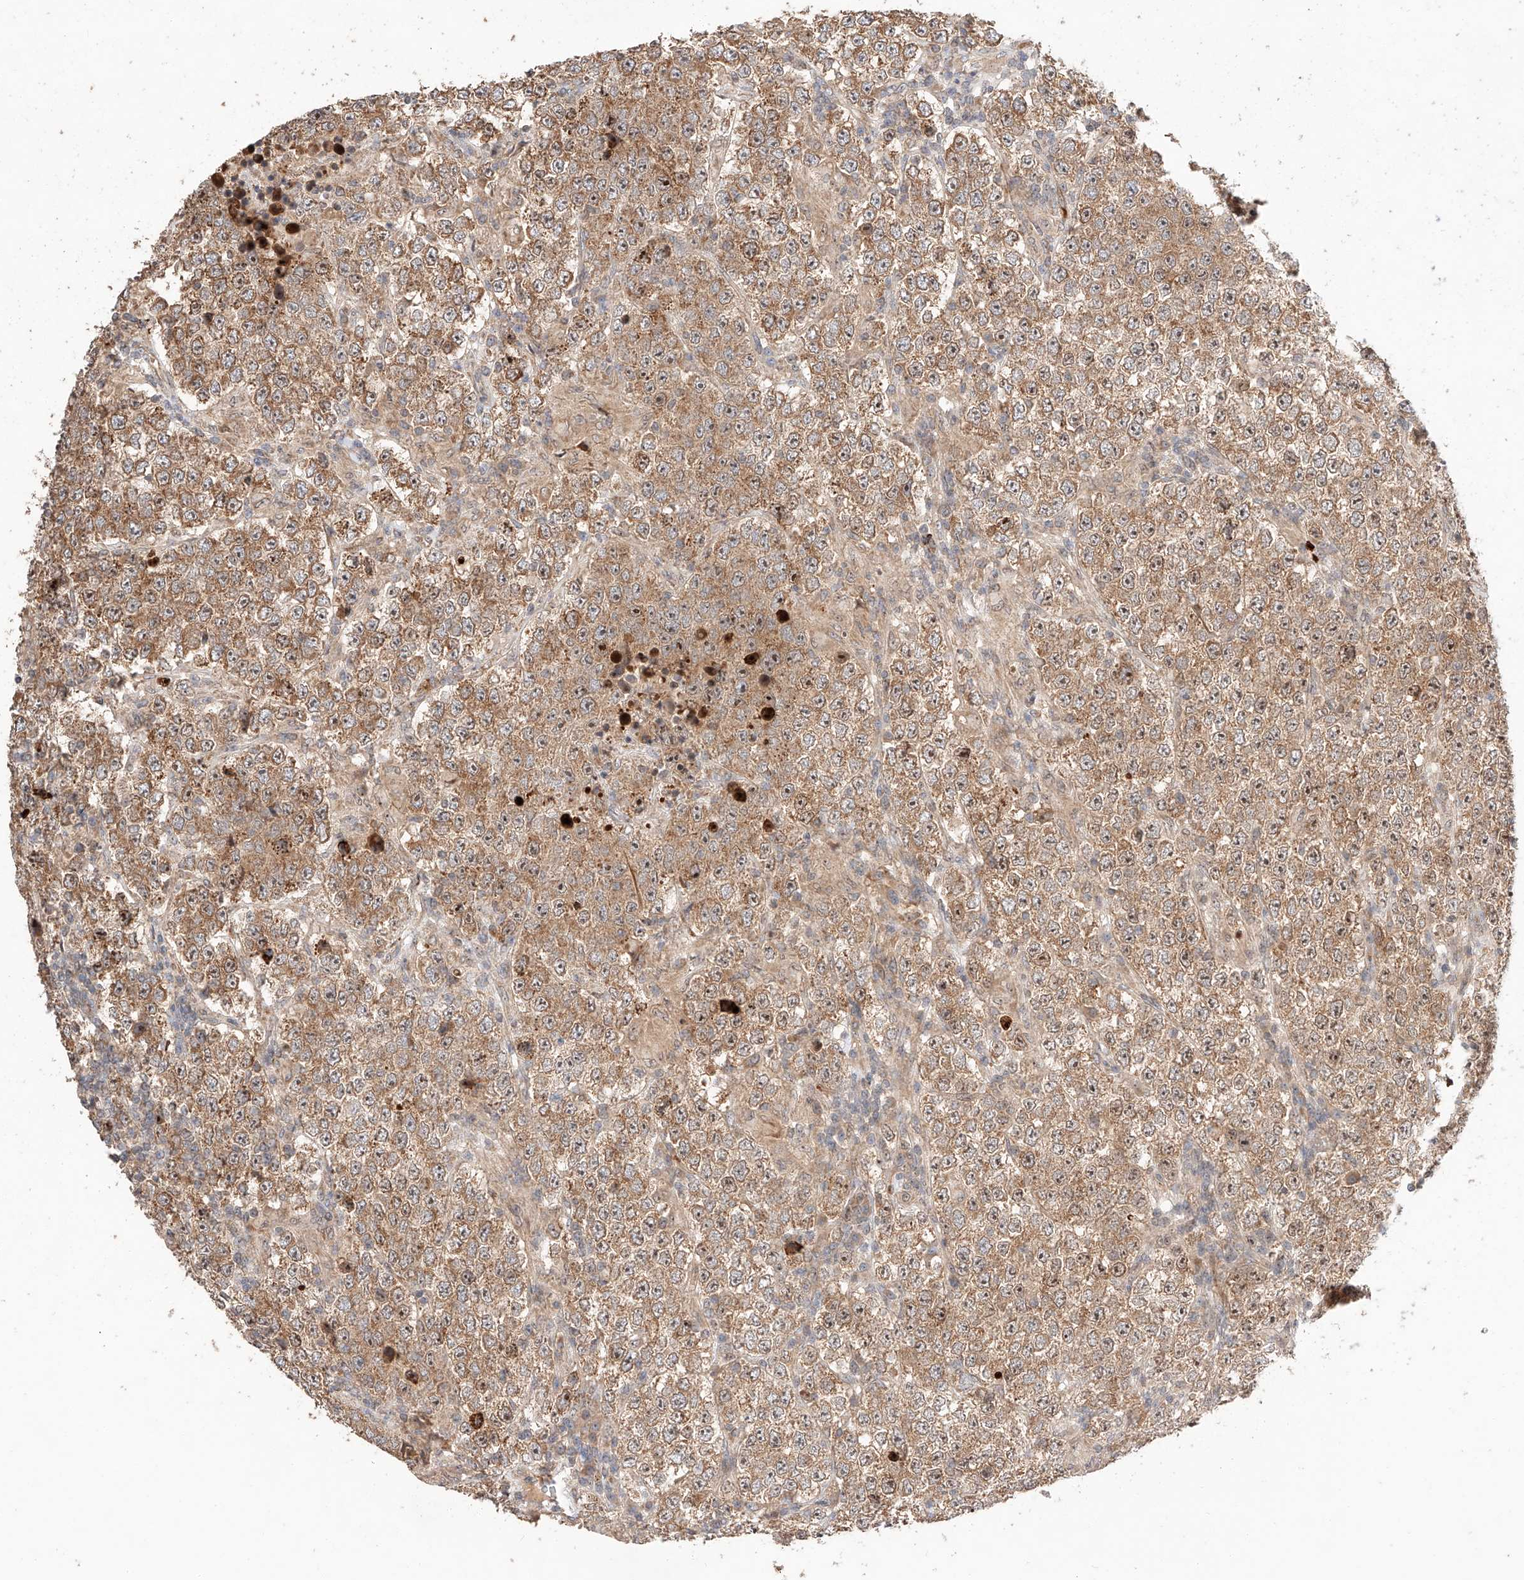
{"staining": {"intensity": "moderate", "quantity": ">75%", "location": "cytoplasmic/membranous,nuclear"}, "tissue": "testis cancer", "cell_type": "Tumor cells", "image_type": "cancer", "snomed": [{"axis": "morphology", "description": "Normal tissue, NOS"}, {"axis": "morphology", "description": "Urothelial carcinoma, High grade"}, {"axis": "morphology", "description": "Seminoma, NOS"}, {"axis": "morphology", "description": "Carcinoma, Embryonal, NOS"}, {"axis": "topography", "description": "Urinary bladder"}, {"axis": "topography", "description": "Testis"}], "caption": "Protein expression analysis of urothelial carcinoma (high-grade) (testis) demonstrates moderate cytoplasmic/membranous and nuclear expression in about >75% of tumor cells.", "gene": "RAB23", "patient": {"sex": "male", "age": 41}}